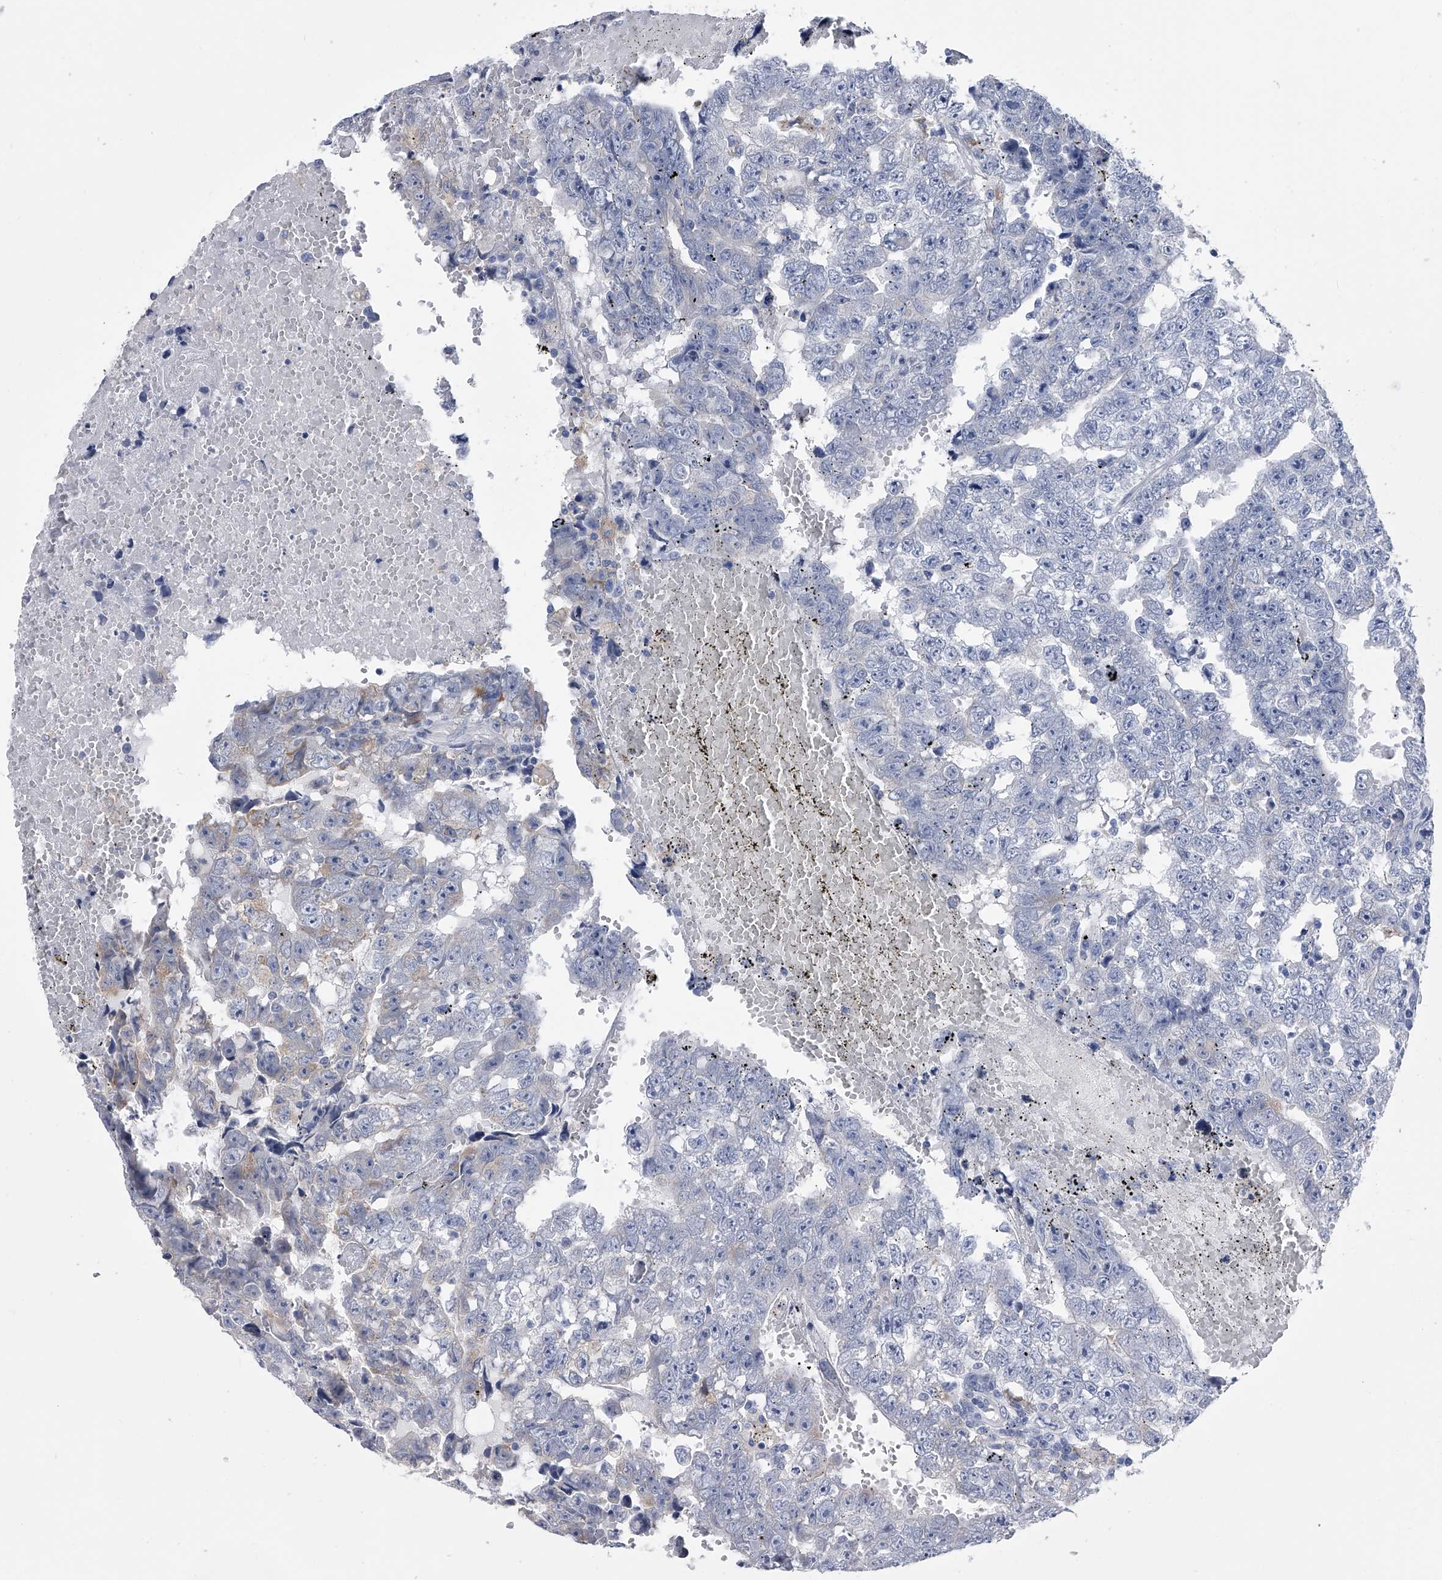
{"staining": {"intensity": "negative", "quantity": "none", "location": "none"}, "tissue": "testis cancer", "cell_type": "Tumor cells", "image_type": "cancer", "snomed": [{"axis": "morphology", "description": "Carcinoma, Embryonal, NOS"}, {"axis": "topography", "description": "Testis"}], "caption": "Embryonal carcinoma (testis) was stained to show a protein in brown. There is no significant staining in tumor cells.", "gene": "MAP4K3", "patient": {"sex": "male", "age": 25}}